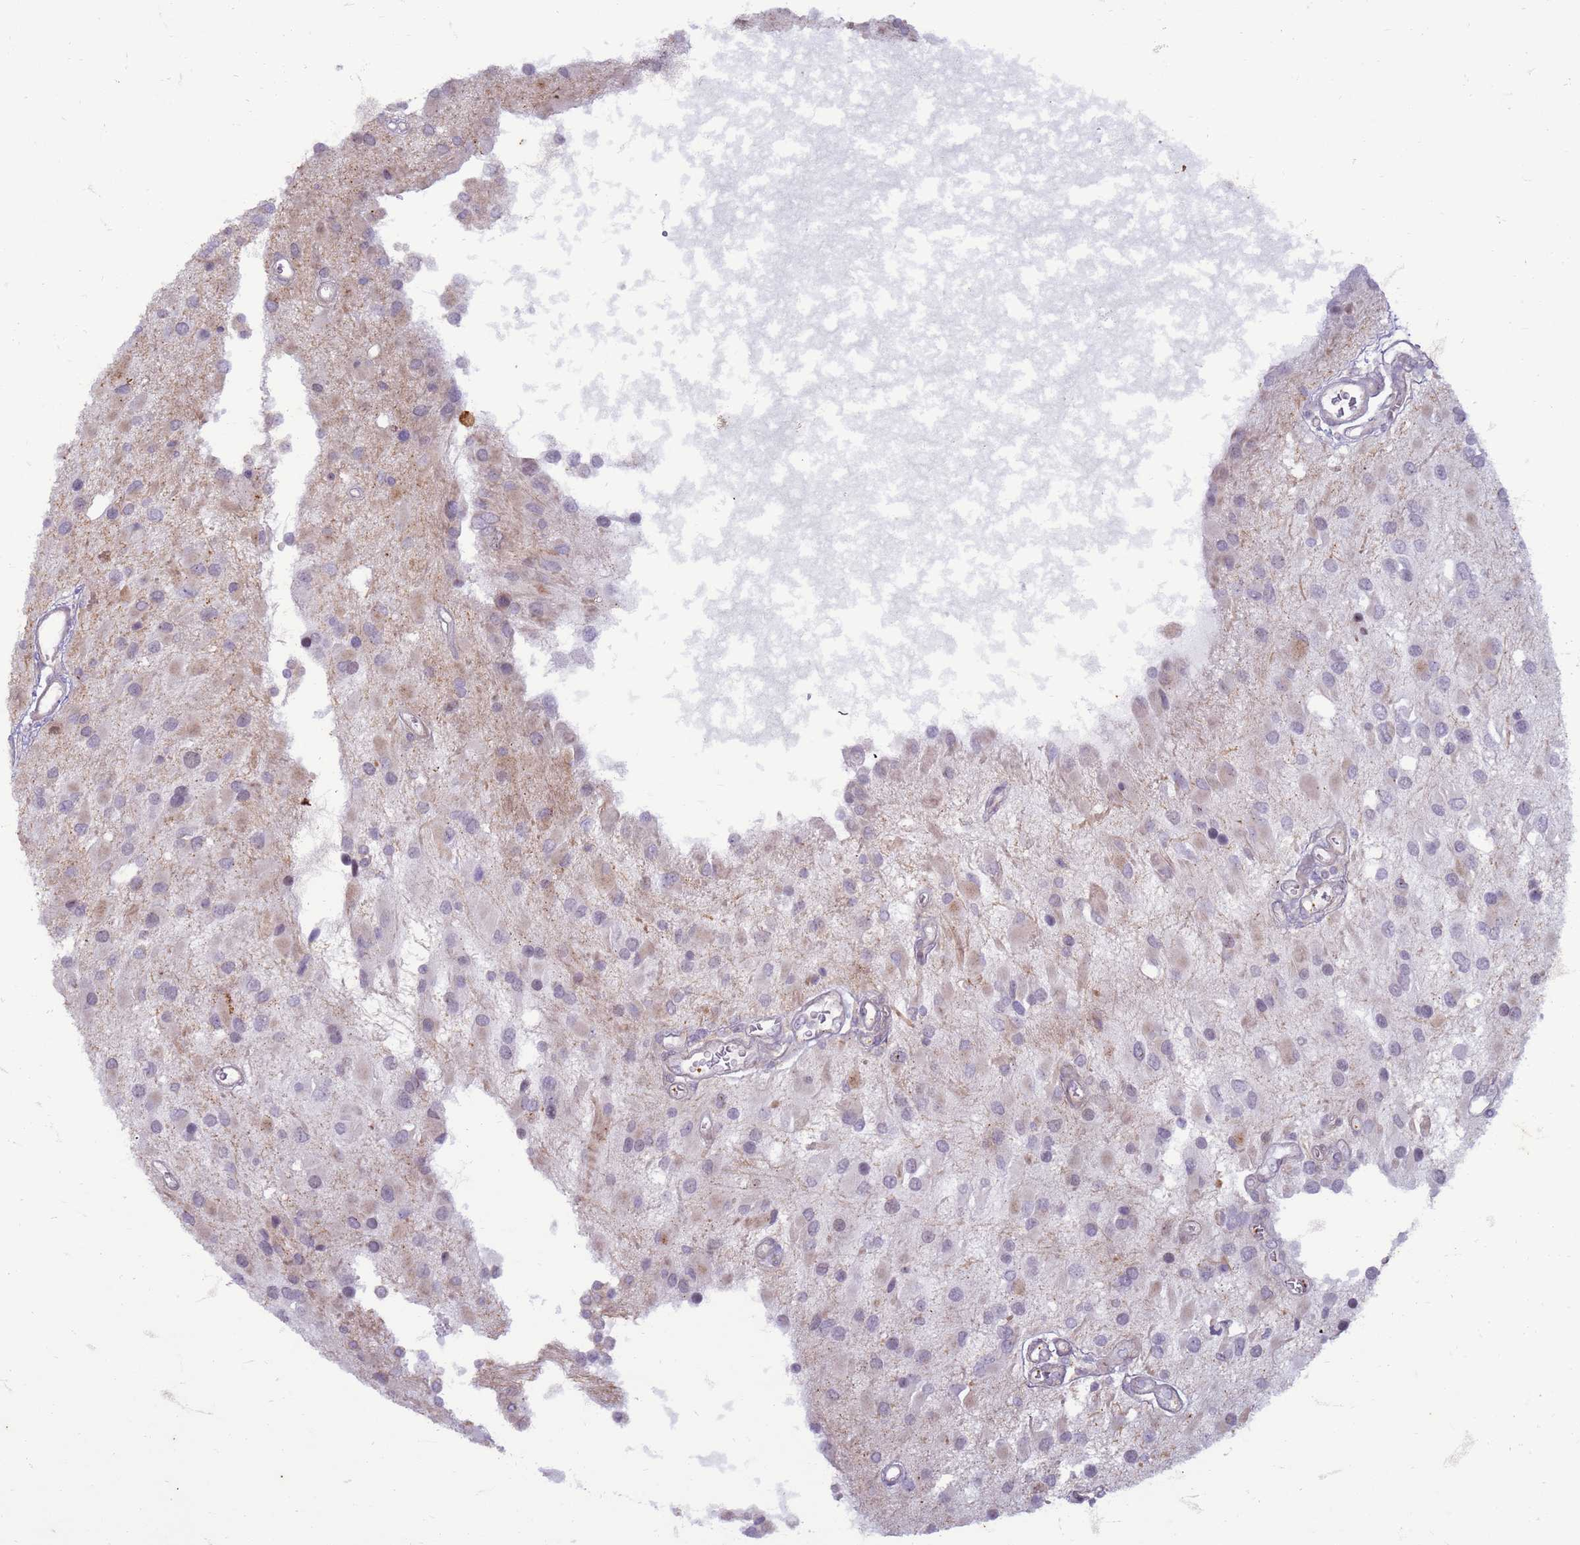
{"staining": {"intensity": "weak", "quantity": "<25%", "location": "cytoplasmic/membranous"}, "tissue": "glioma", "cell_type": "Tumor cells", "image_type": "cancer", "snomed": [{"axis": "morphology", "description": "Glioma, malignant, High grade"}, {"axis": "topography", "description": "Brain"}], "caption": "Immunohistochemistry of malignant glioma (high-grade) shows no positivity in tumor cells. (Stains: DAB IHC with hematoxylin counter stain, Microscopy: brightfield microscopy at high magnification).", "gene": "SLC15A3", "patient": {"sex": "male", "age": 53}}